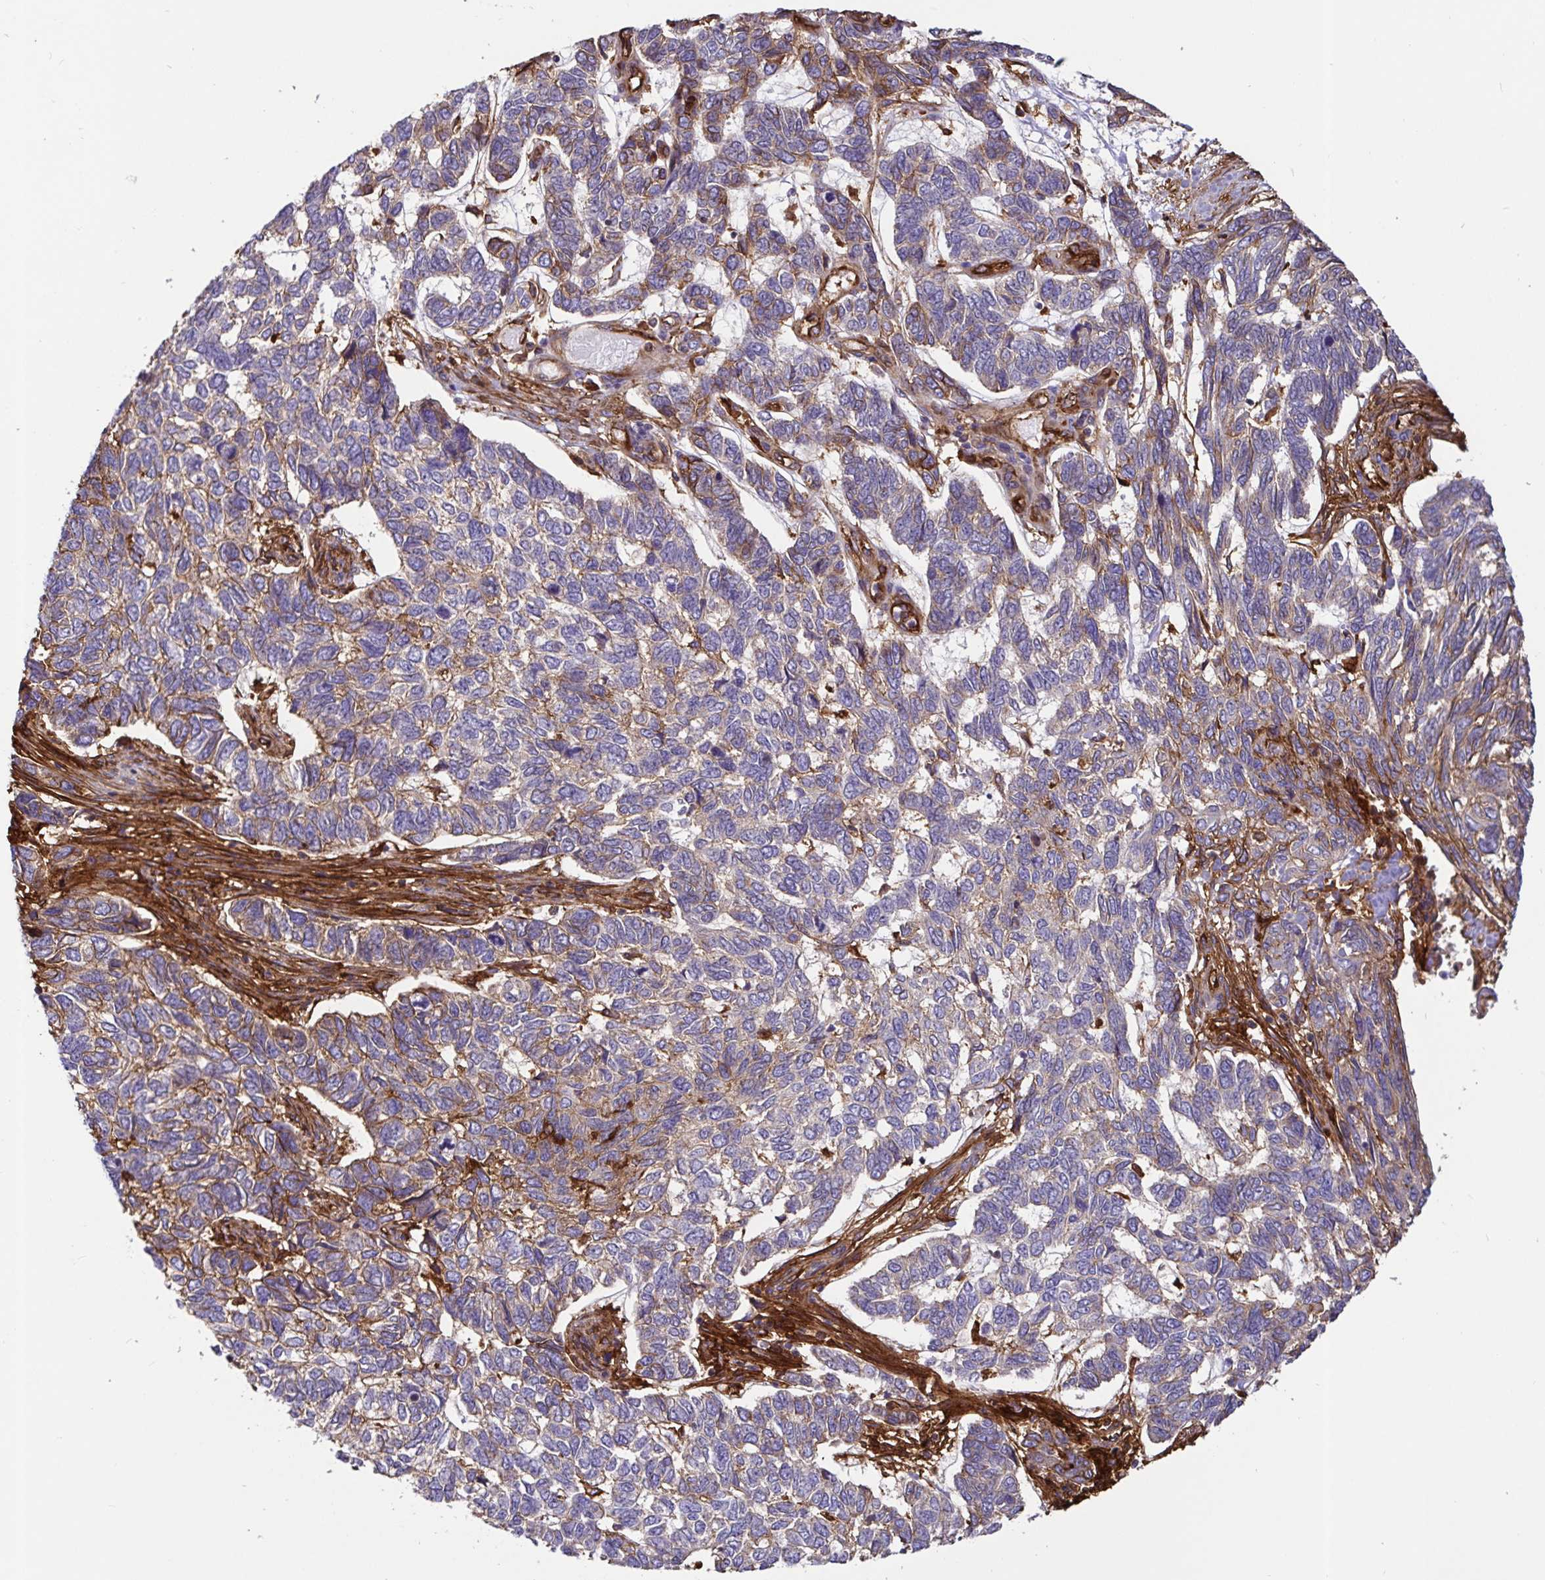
{"staining": {"intensity": "weak", "quantity": "<25%", "location": "cytoplasmic/membranous"}, "tissue": "skin cancer", "cell_type": "Tumor cells", "image_type": "cancer", "snomed": [{"axis": "morphology", "description": "Basal cell carcinoma"}, {"axis": "topography", "description": "Skin"}], "caption": "There is no significant staining in tumor cells of skin cancer.", "gene": "ANXA2", "patient": {"sex": "female", "age": 65}}